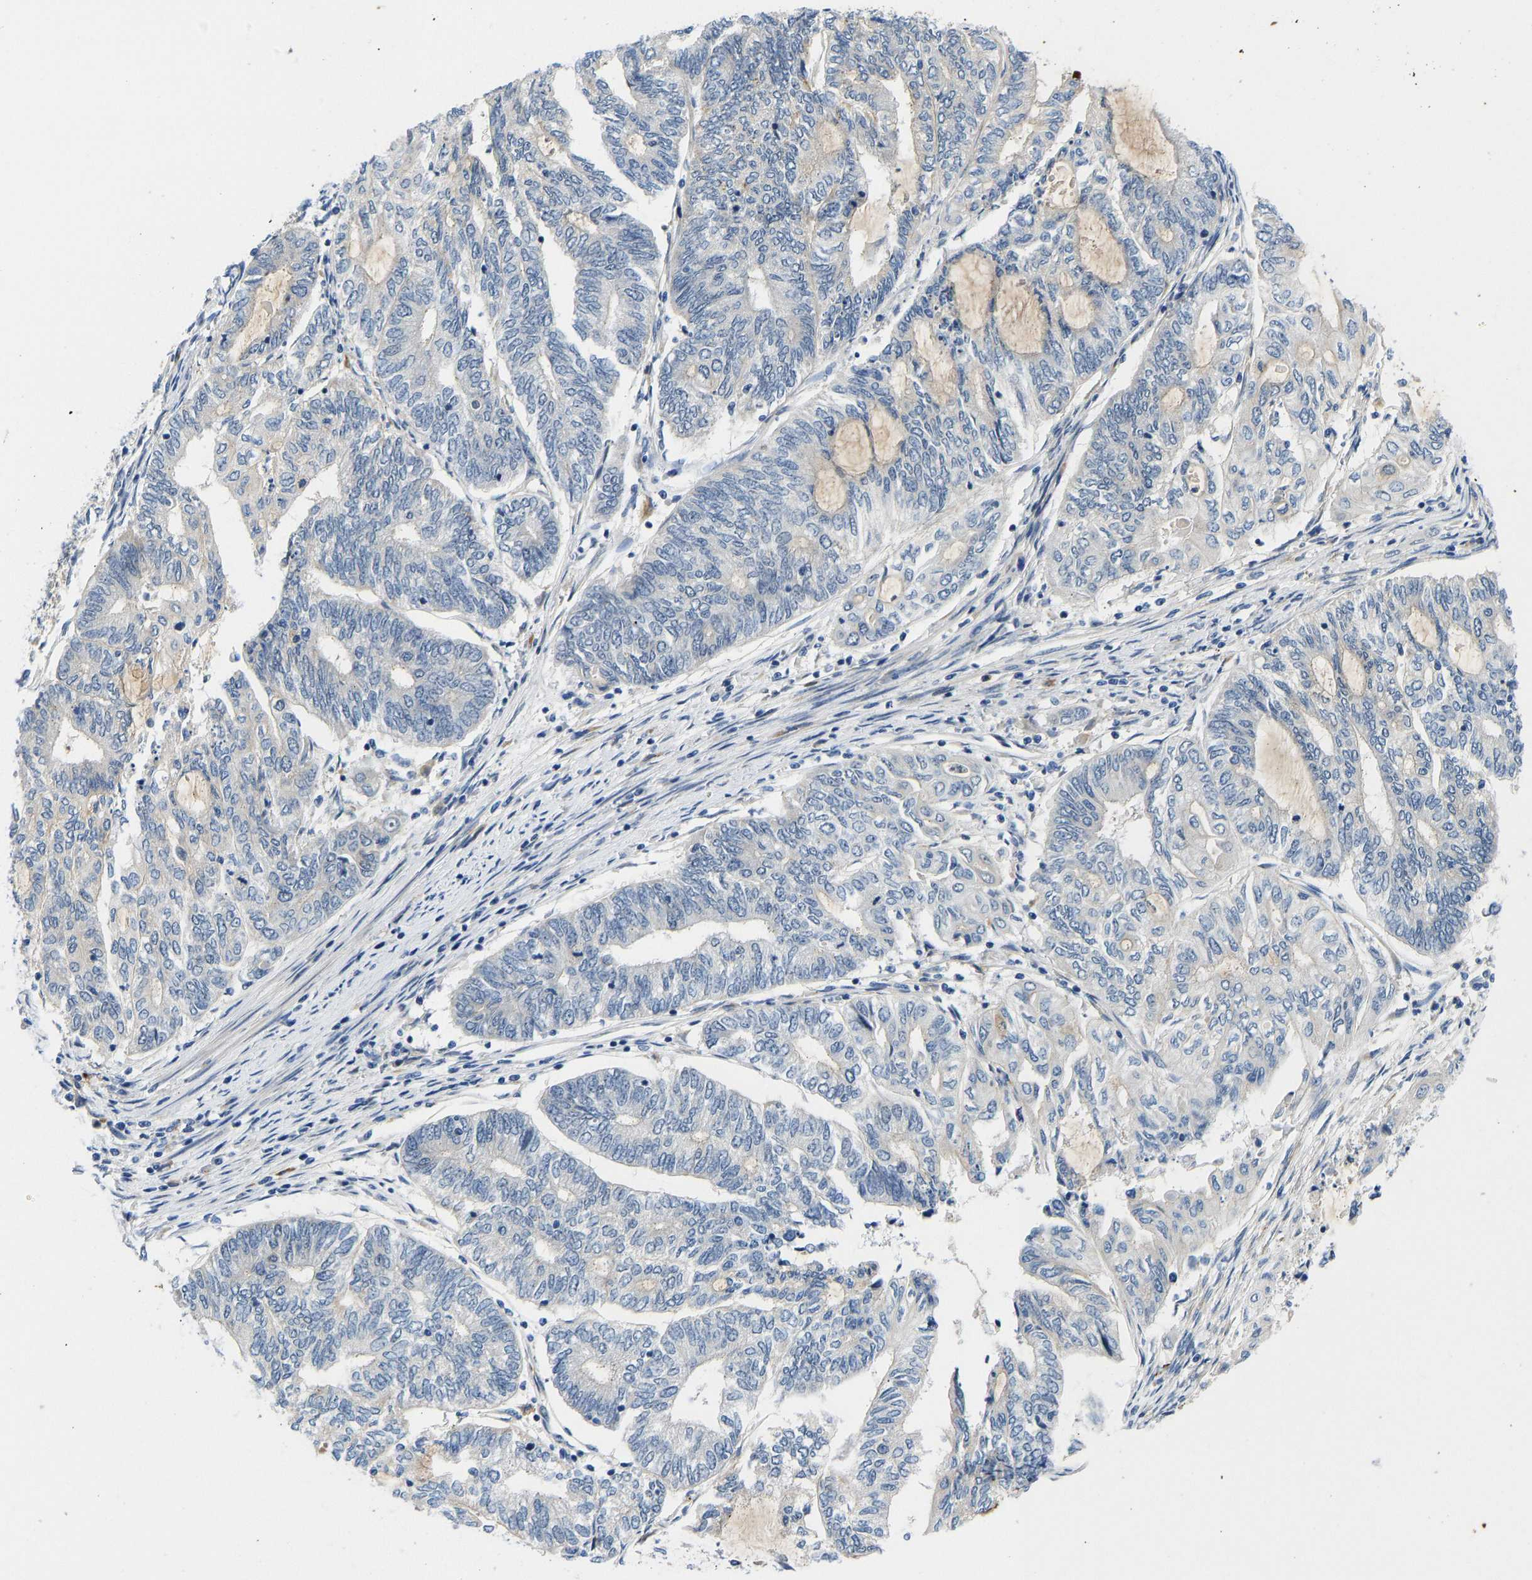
{"staining": {"intensity": "negative", "quantity": "none", "location": "none"}, "tissue": "endometrial cancer", "cell_type": "Tumor cells", "image_type": "cancer", "snomed": [{"axis": "morphology", "description": "Adenocarcinoma, NOS"}, {"axis": "topography", "description": "Uterus"}, {"axis": "topography", "description": "Endometrium"}], "caption": "This is an immunohistochemistry (IHC) image of adenocarcinoma (endometrial). There is no staining in tumor cells.", "gene": "RESF1", "patient": {"sex": "female", "age": 70}}